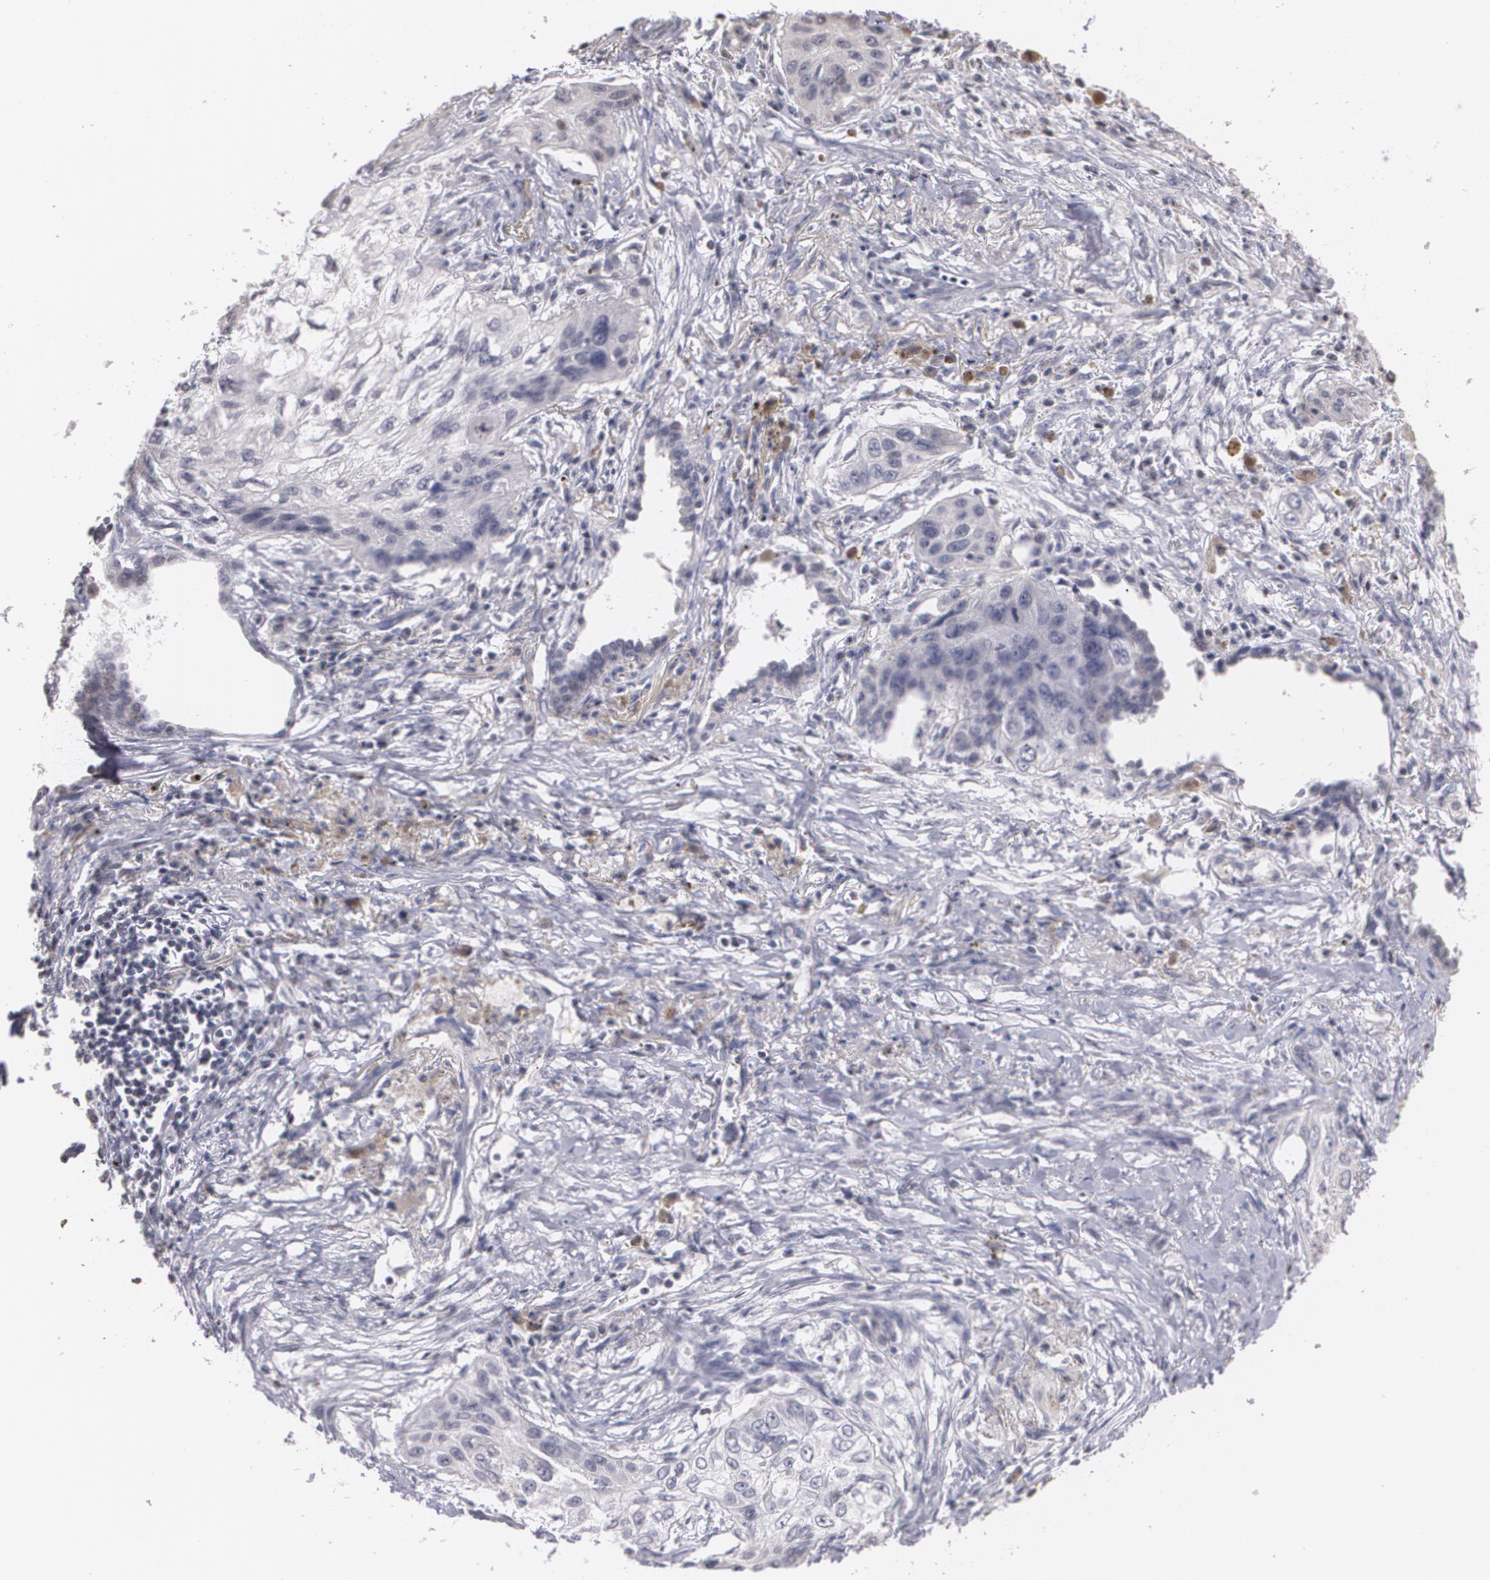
{"staining": {"intensity": "negative", "quantity": "none", "location": "none"}, "tissue": "lung cancer", "cell_type": "Tumor cells", "image_type": "cancer", "snomed": [{"axis": "morphology", "description": "Squamous cell carcinoma, NOS"}, {"axis": "topography", "description": "Lung"}], "caption": "An IHC micrograph of squamous cell carcinoma (lung) is shown. There is no staining in tumor cells of squamous cell carcinoma (lung).", "gene": "THRB", "patient": {"sex": "male", "age": 71}}